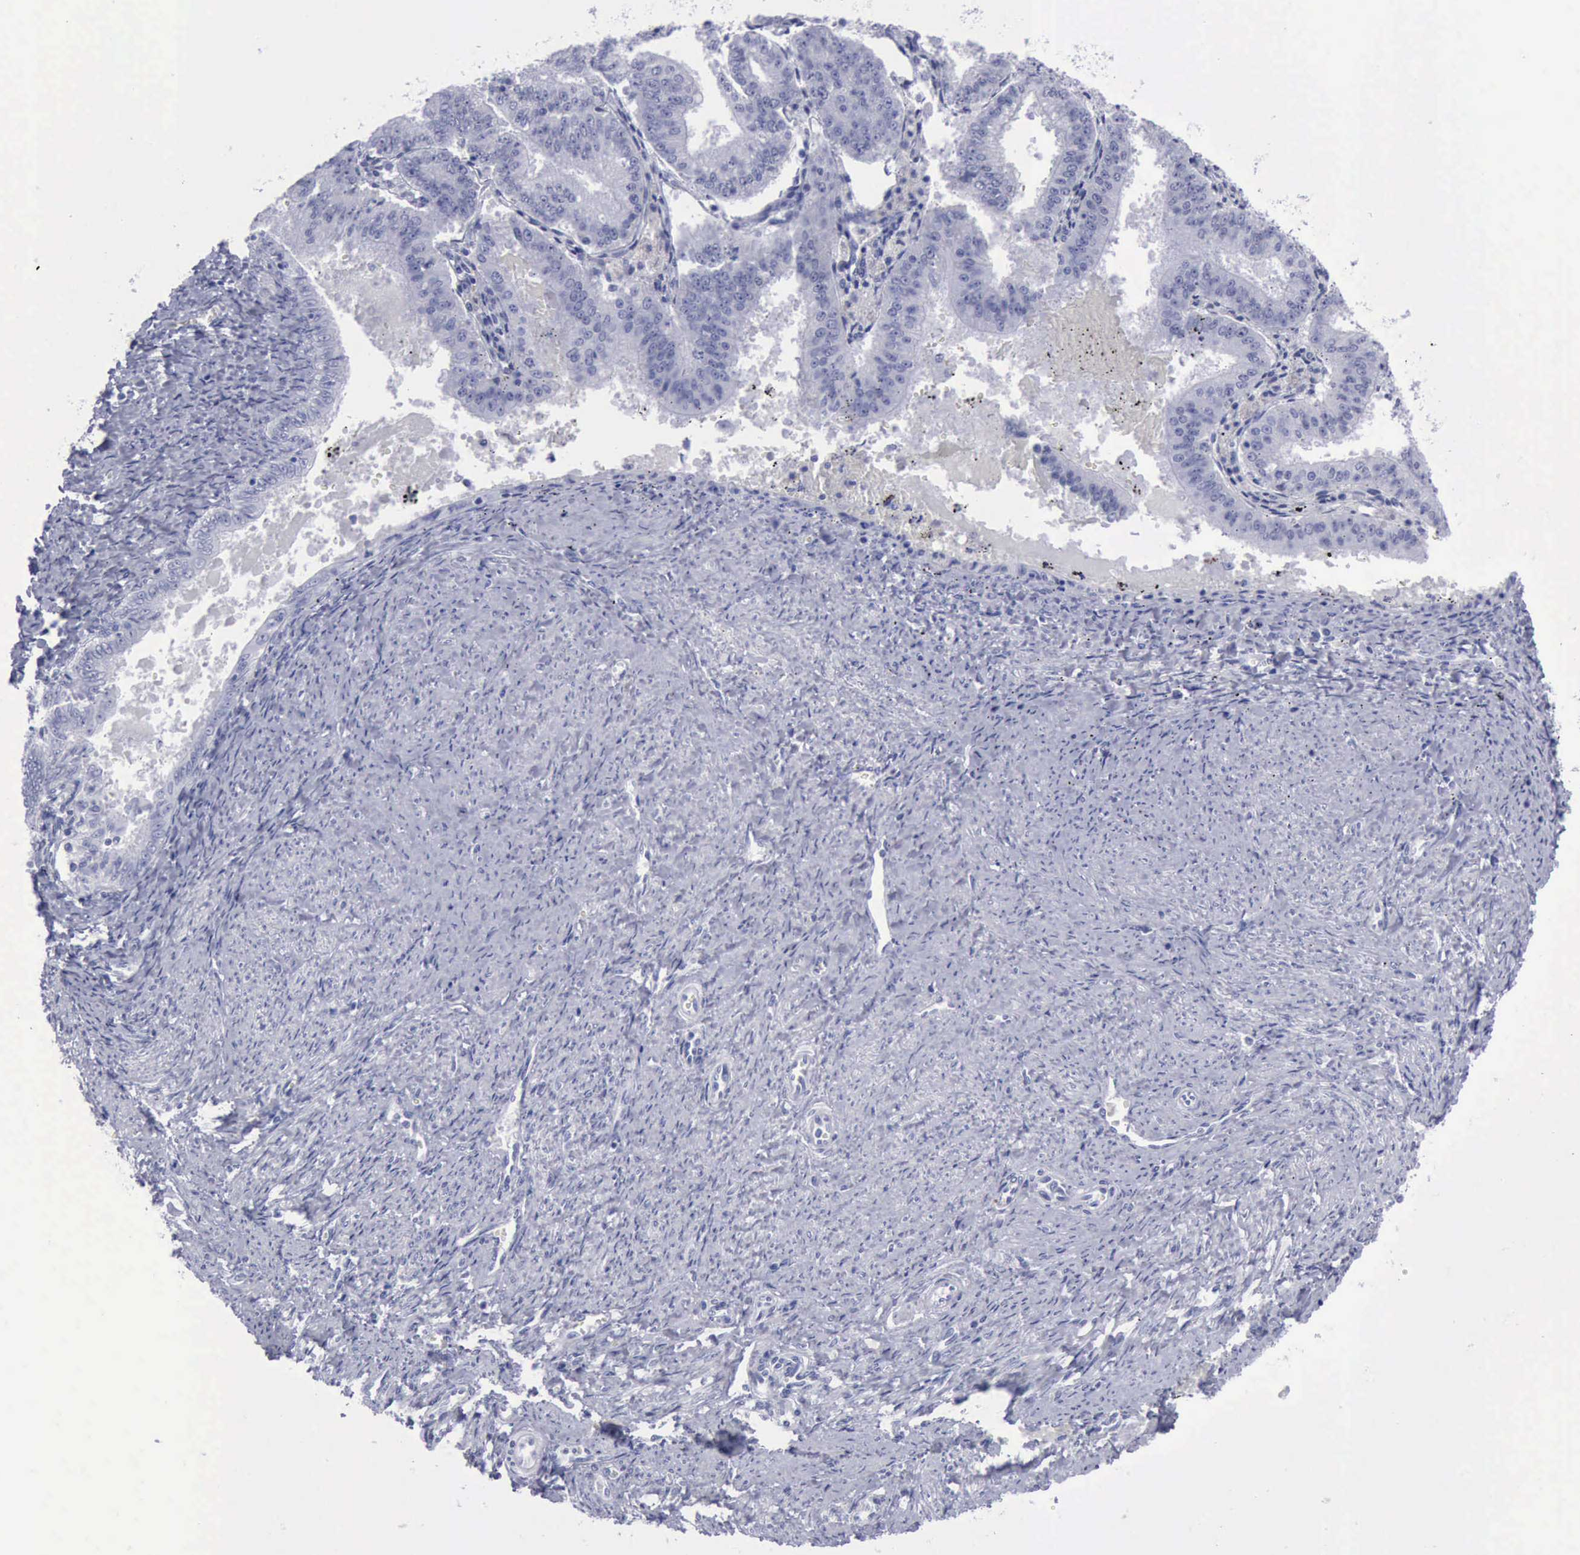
{"staining": {"intensity": "negative", "quantity": "none", "location": "none"}, "tissue": "endometrial cancer", "cell_type": "Tumor cells", "image_type": "cancer", "snomed": [{"axis": "morphology", "description": "Adenocarcinoma, NOS"}, {"axis": "topography", "description": "Endometrium"}], "caption": "Adenocarcinoma (endometrial) was stained to show a protein in brown. There is no significant positivity in tumor cells. (Stains: DAB IHC with hematoxylin counter stain, Microscopy: brightfield microscopy at high magnification).", "gene": "KRT13", "patient": {"sex": "female", "age": 66}}